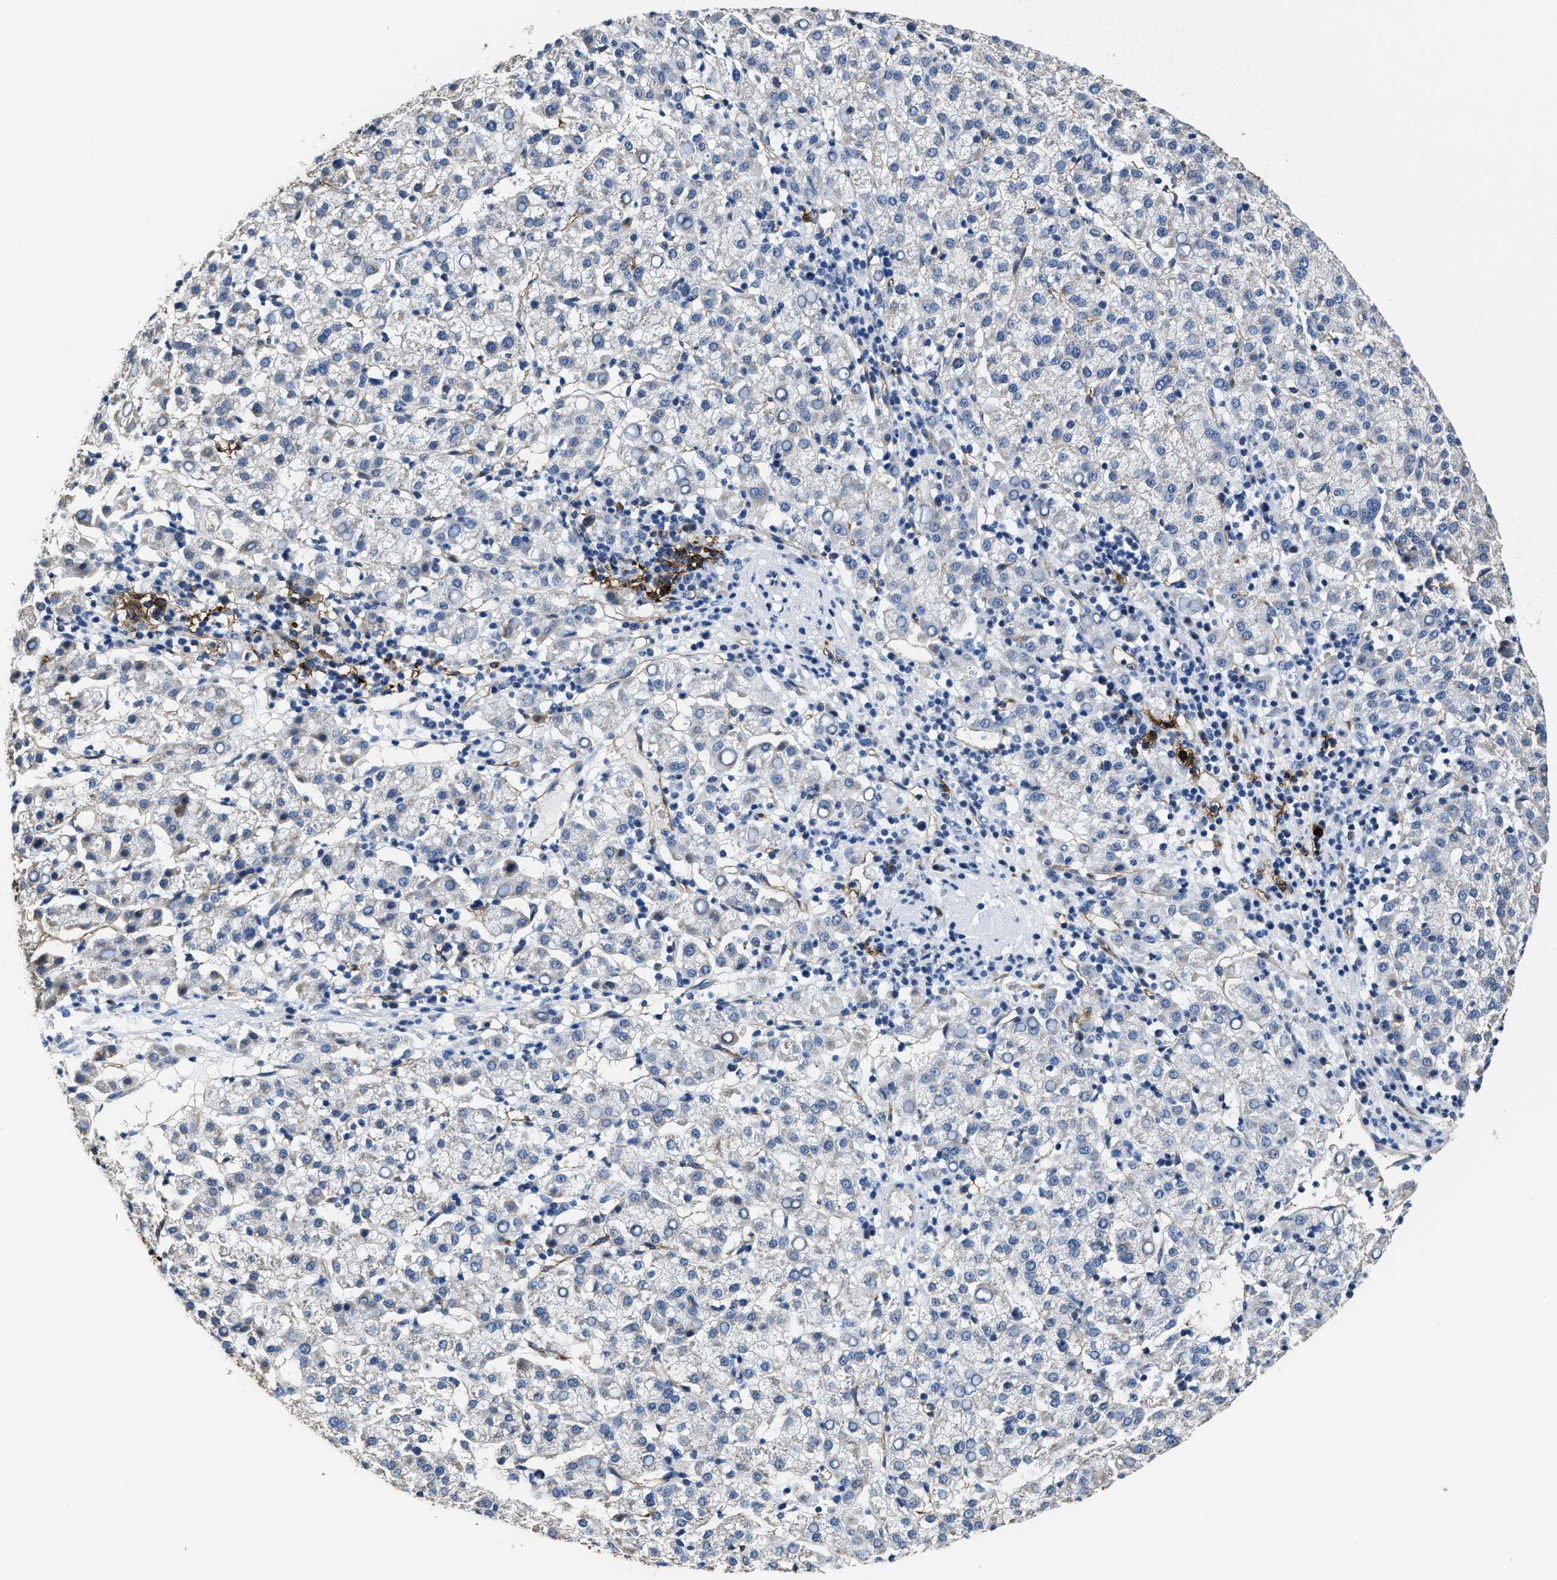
{"staining": {"intensity": "negative", "quantity": "none", "location": "none"}, "tissue": "liver cancer", "cell_type": "Tumor cells", "image_type": "cancer", "snomed": [{"axis": "morphology", "description": "Carcinoma, Hepatocellular, NOS"}, {"axis": "topography", "description": "Liver"}], "caption": "High magnification brightfield microscopy of liver cancer (hepatocellular carcinoma) stained with DAB (3,3'-diaminobenzidine) (brown) and counterstained with hematoxylin (blue): tumor cells show no significant positivity.", "gene": "MARCKSL1", "patient": {"sex": "female", "age": 58}}